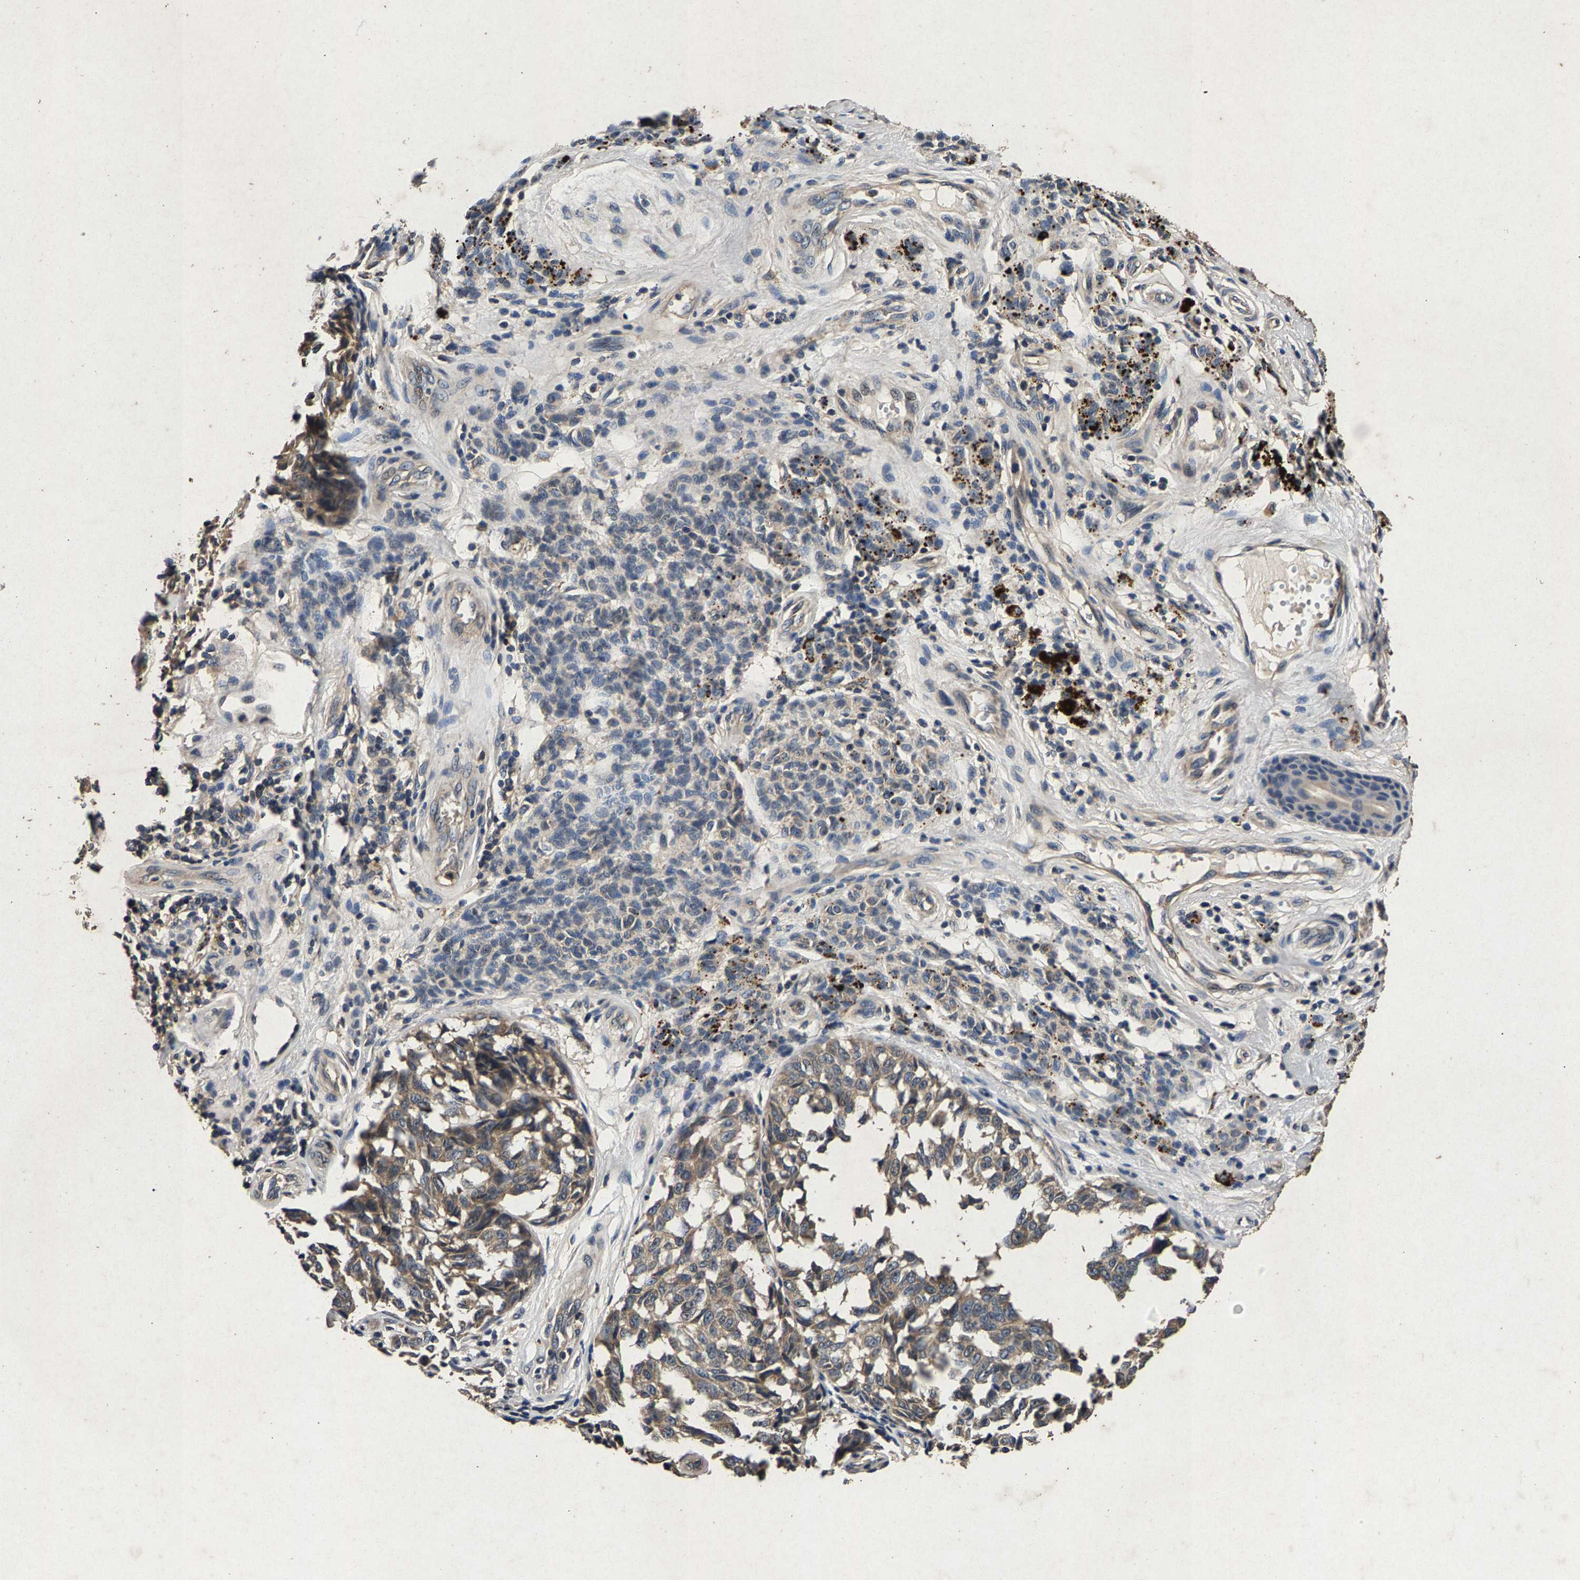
{"staining": {"intensity": "weak", "quantity": "<25%", "location": "cytoplasmic/membranous"}, "tissue": "melanoma", "cell_type": "Tumor cells", "image_type": "cancer", "snomed": [{"axis": "morphology", "description": "Malignant melanoma, NOS"}, {"axis": "topography", "description": "Skin"}], "caption": "This is an IHC histopathology image of human malignant melanoma. There is no positivity in tumor cells.", "gene": "PPP1CC", "patient": {"sex": "female", "age": 64}}